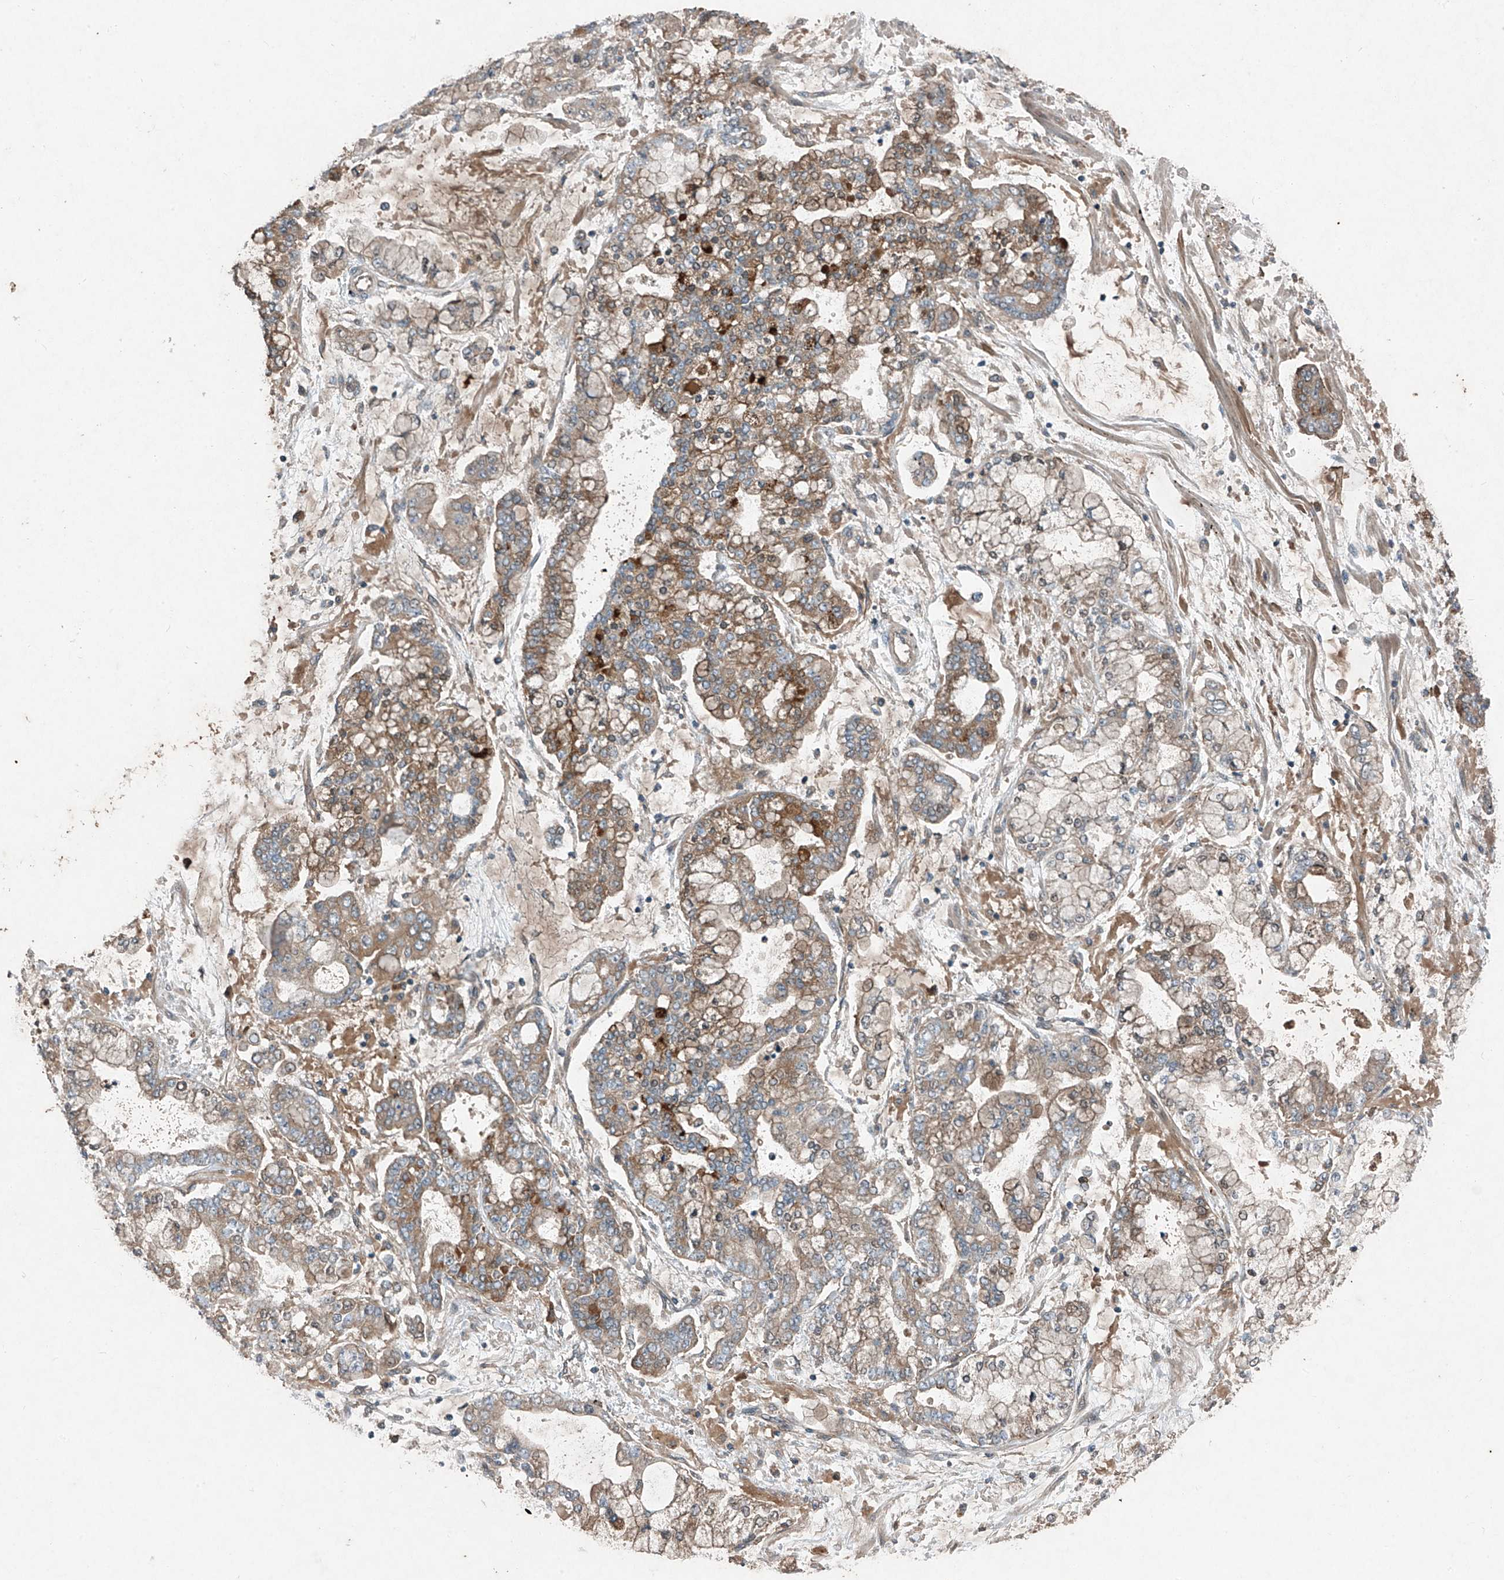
{"staining": {"intensity": "moderate", "quantity": ">75%", "location": "cytoplasmic/membranous"}, "tissue": "stomach cancer", "cell_type": "Tumor cells", "image_type": "cancer", "snomed": [{"axis": "morphology", "description": "Normal tissue, NOS"}, {"axis": "morphology", "description": "Adenocarcinoma, NOS"}, {"axis": "topography", "description": "Stomach, upper"}, {"axis": "topography", "description": "Stomach"}], "caption": "A brown stain highlights moderate cytoplasmic/membranous expression of a protein in human stomach cancer (adenocarcinoma) tumor cells.", "gene": "FOXRED2", "patient": {"sex": "male", "age": 76}}